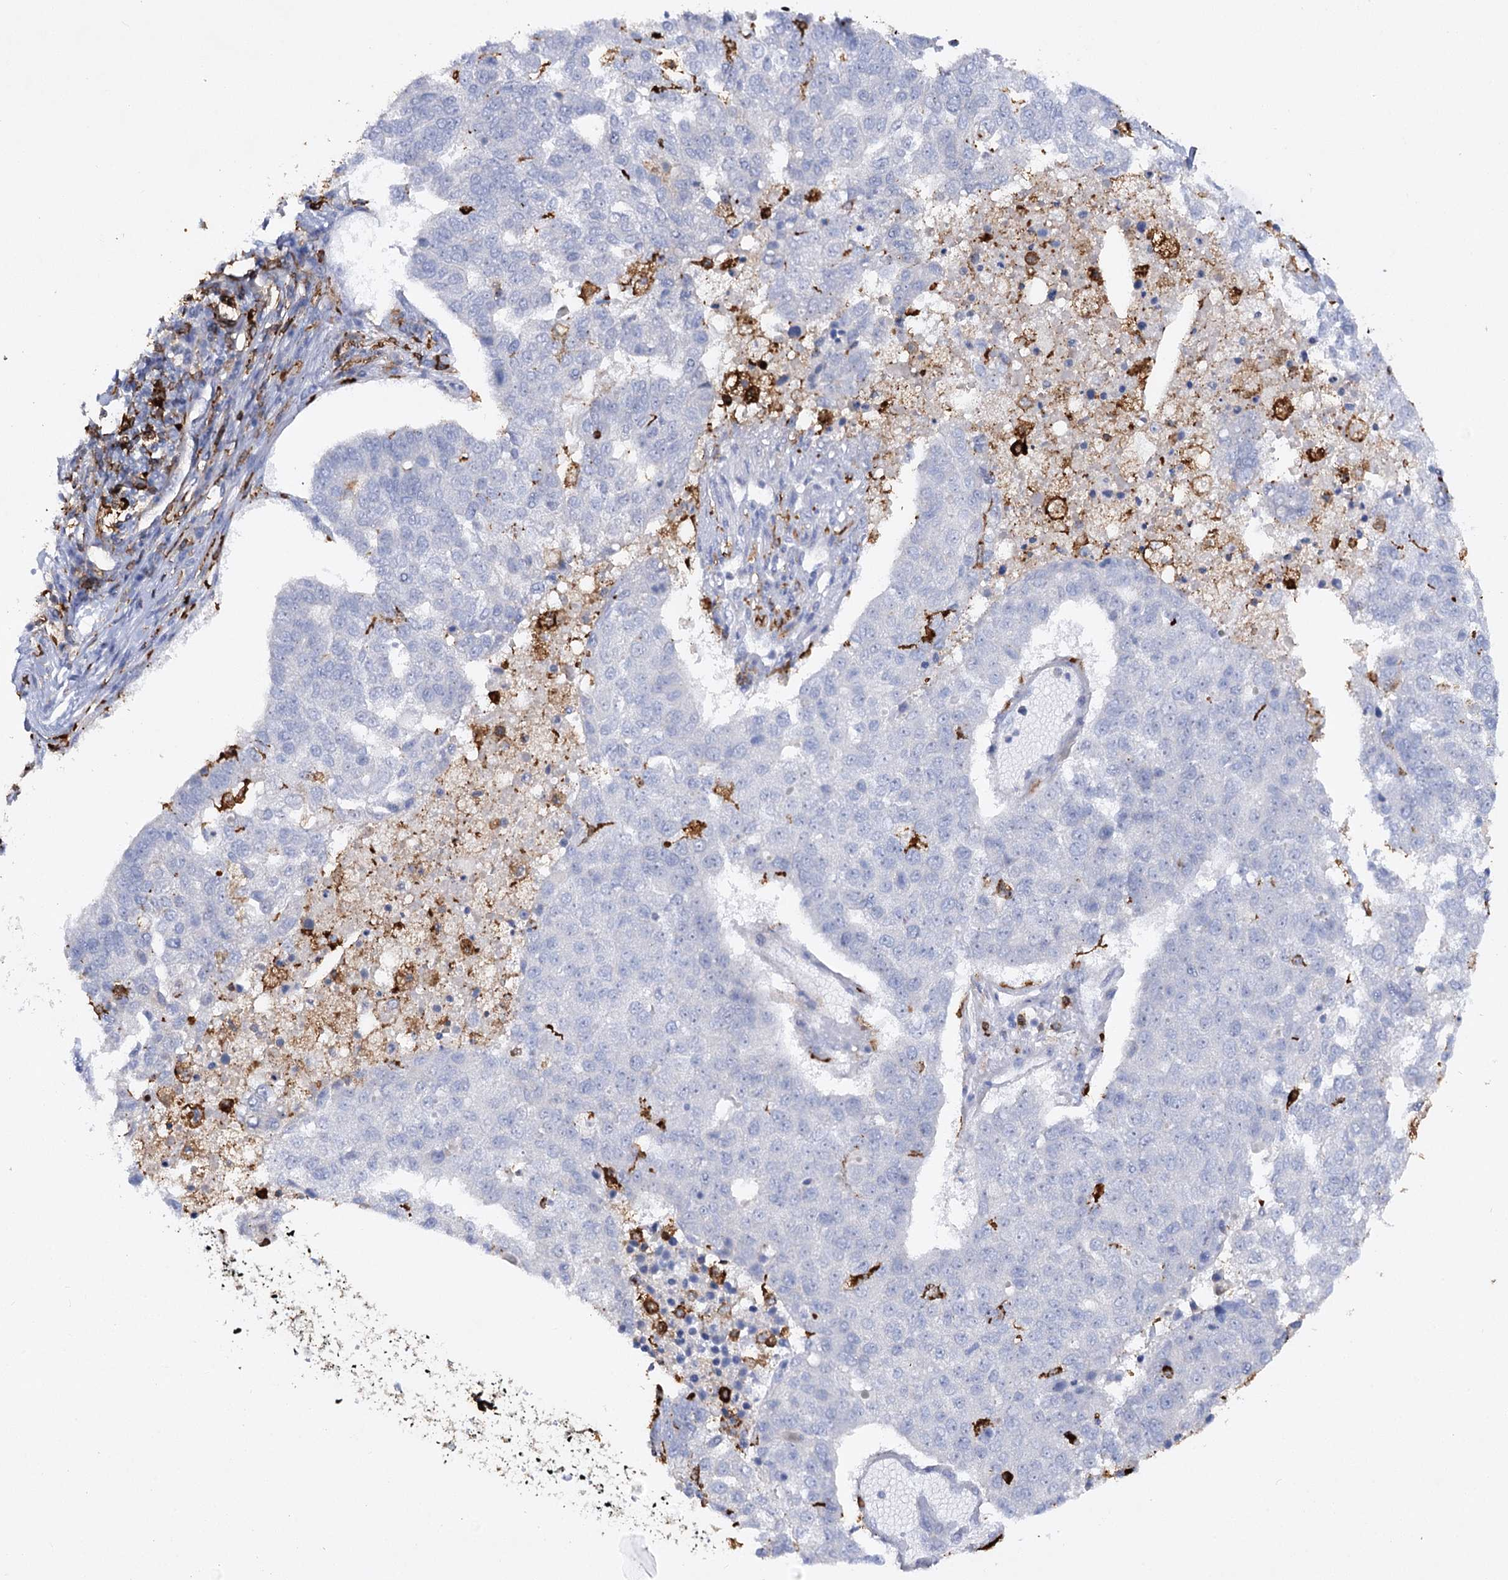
{"staining": {"intensity": "negative", "quantity": "none", "location": "none"}, "tissue": "pancreatic cancer", "cell_type": "Tumor cells", "image_type": "cancer", "snomed": [{"axis": "morphology", "description": "Adenocarcinoma, NOS"}, {"axis": "topography", "description": "Pancreas"}], "caption": "Immunohistochemistry (IHC) micrograph of adenocarcinoma (pancreatic) stained for a protein (brown), which shows no expression in tumor cells.", "gene": "PIWIL4", "patient": {"sex": "female", "age": 61}}